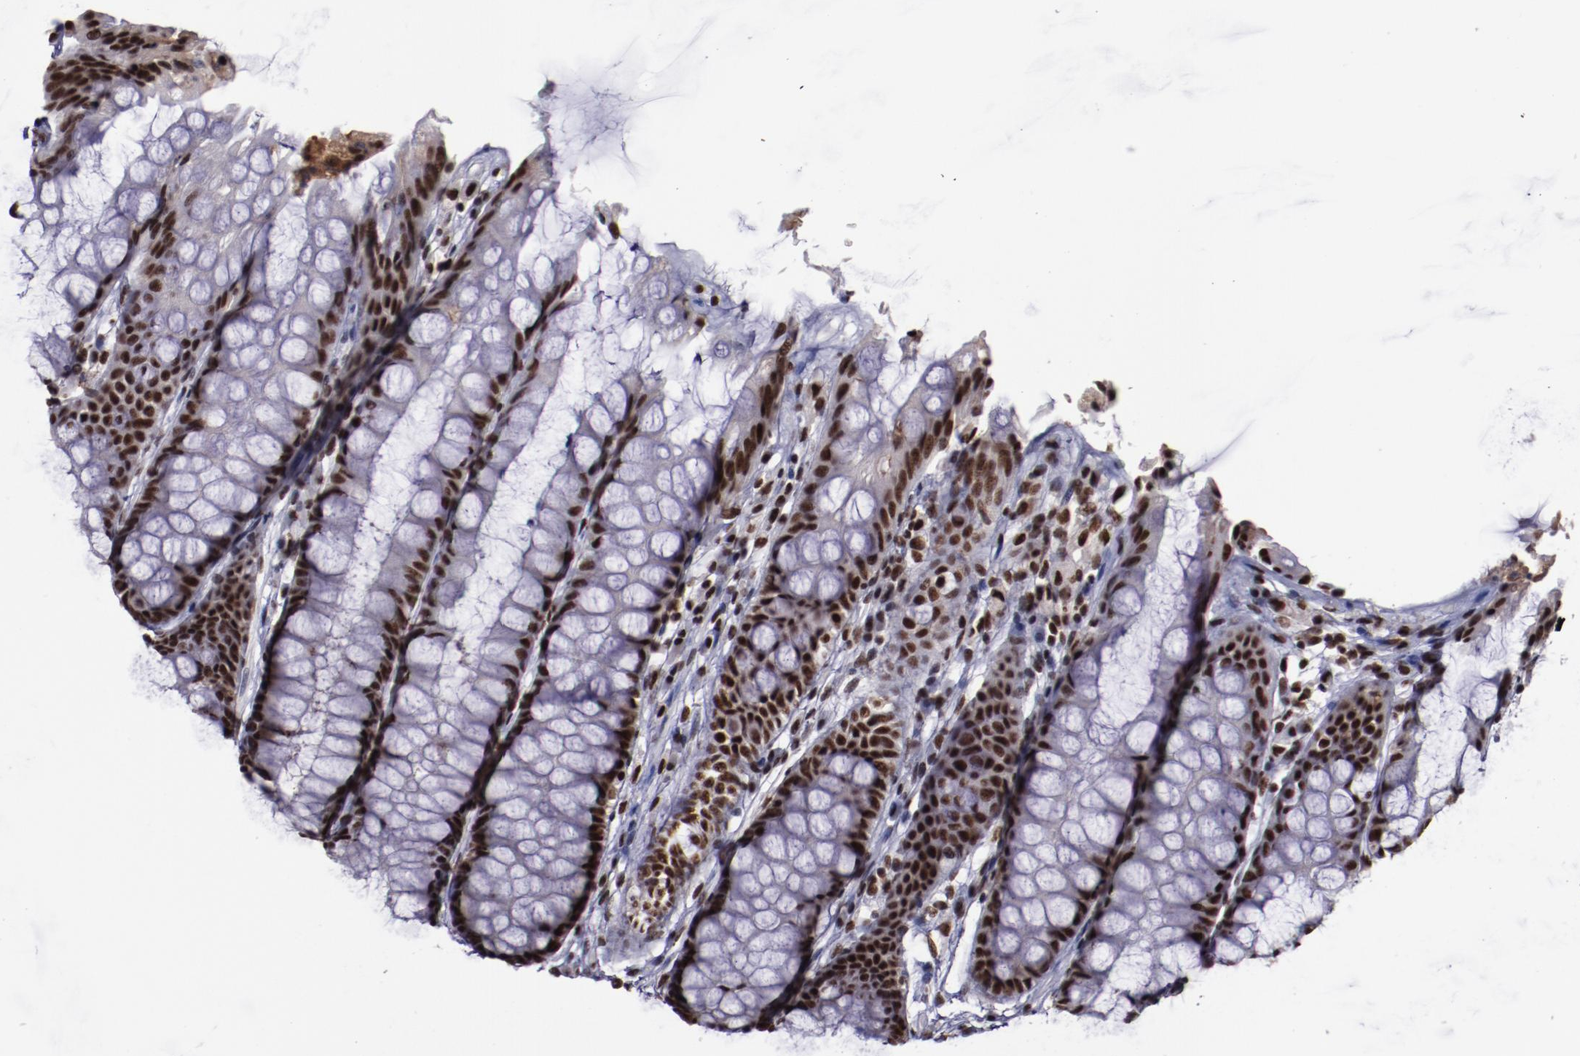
{"staining": {"intensity": "strong", "quantity": ">75%", "location": "nuclear"}, "tissue": "rectum", "cell_type": "Glandular cells", "image_type": "normal", "snomed": [{"axis": "morphology", "description": "Normal tissue, NOS"}, {"axis": "topography", "description": "Rectum"}], "caption": "Unremarkable rectum exhibits strong nuclear staining in about >75% of glandular cells.", "gene": "ERH", "patient": {"sex": "female", "age": 46}}